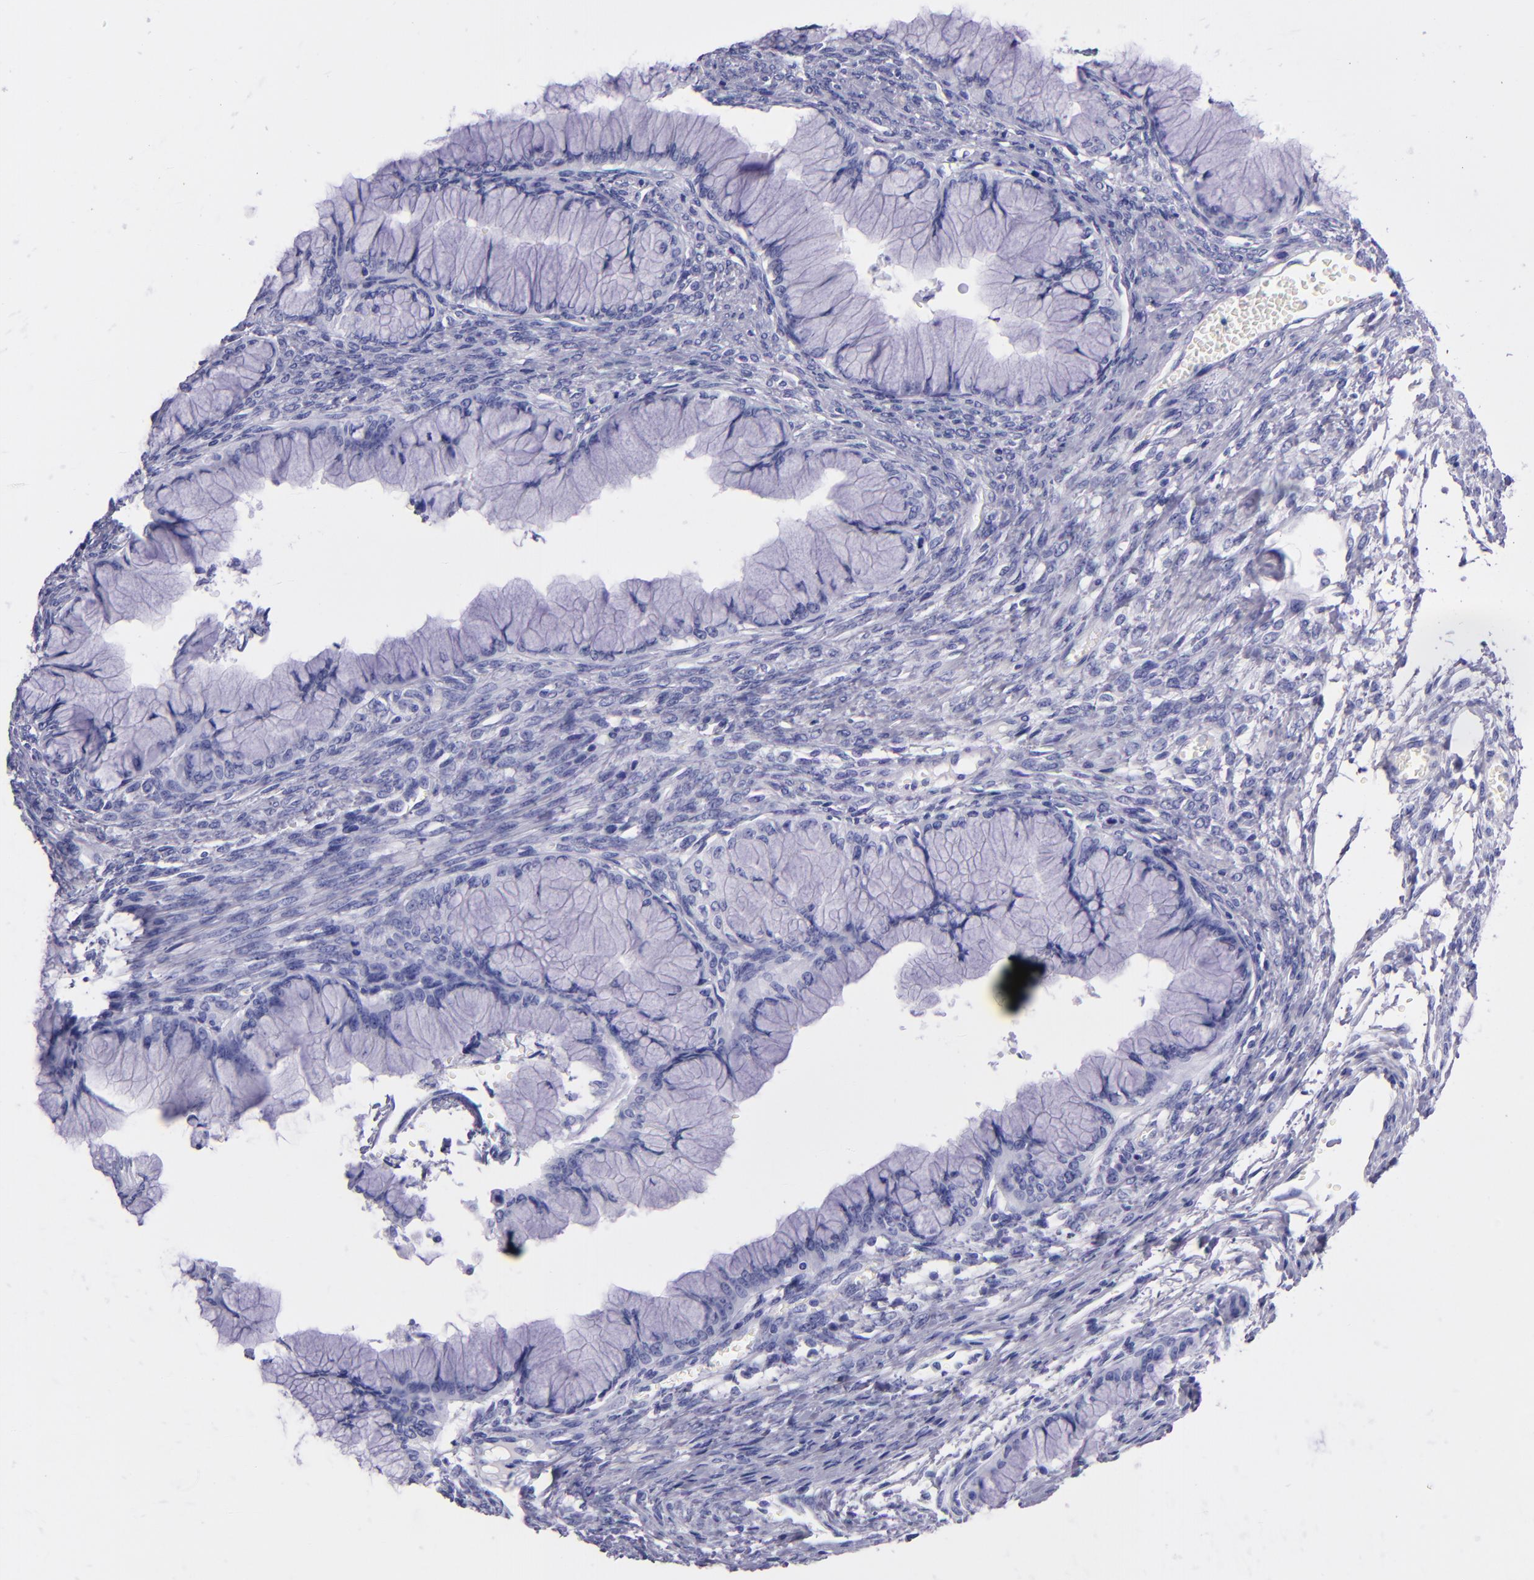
{"staining": {"intensity": "negative", "quantity": "none", "location": "none"}, "tissue": "ovarian cancer", "cell_type": "Tumor cells", "image_type": "cancer", "snomed": [{"axis": "morphology", "description": "Cystadenocarcinoma, mucinous, NOS"}, {"axis": "topography", "description": "Ovary"}], "caption": "Protein analysis of ovarian cancer displays no significant staining in tumor cells.", "gene": "SFTPA2", "patient": {"sex": "female", "age": 63}}